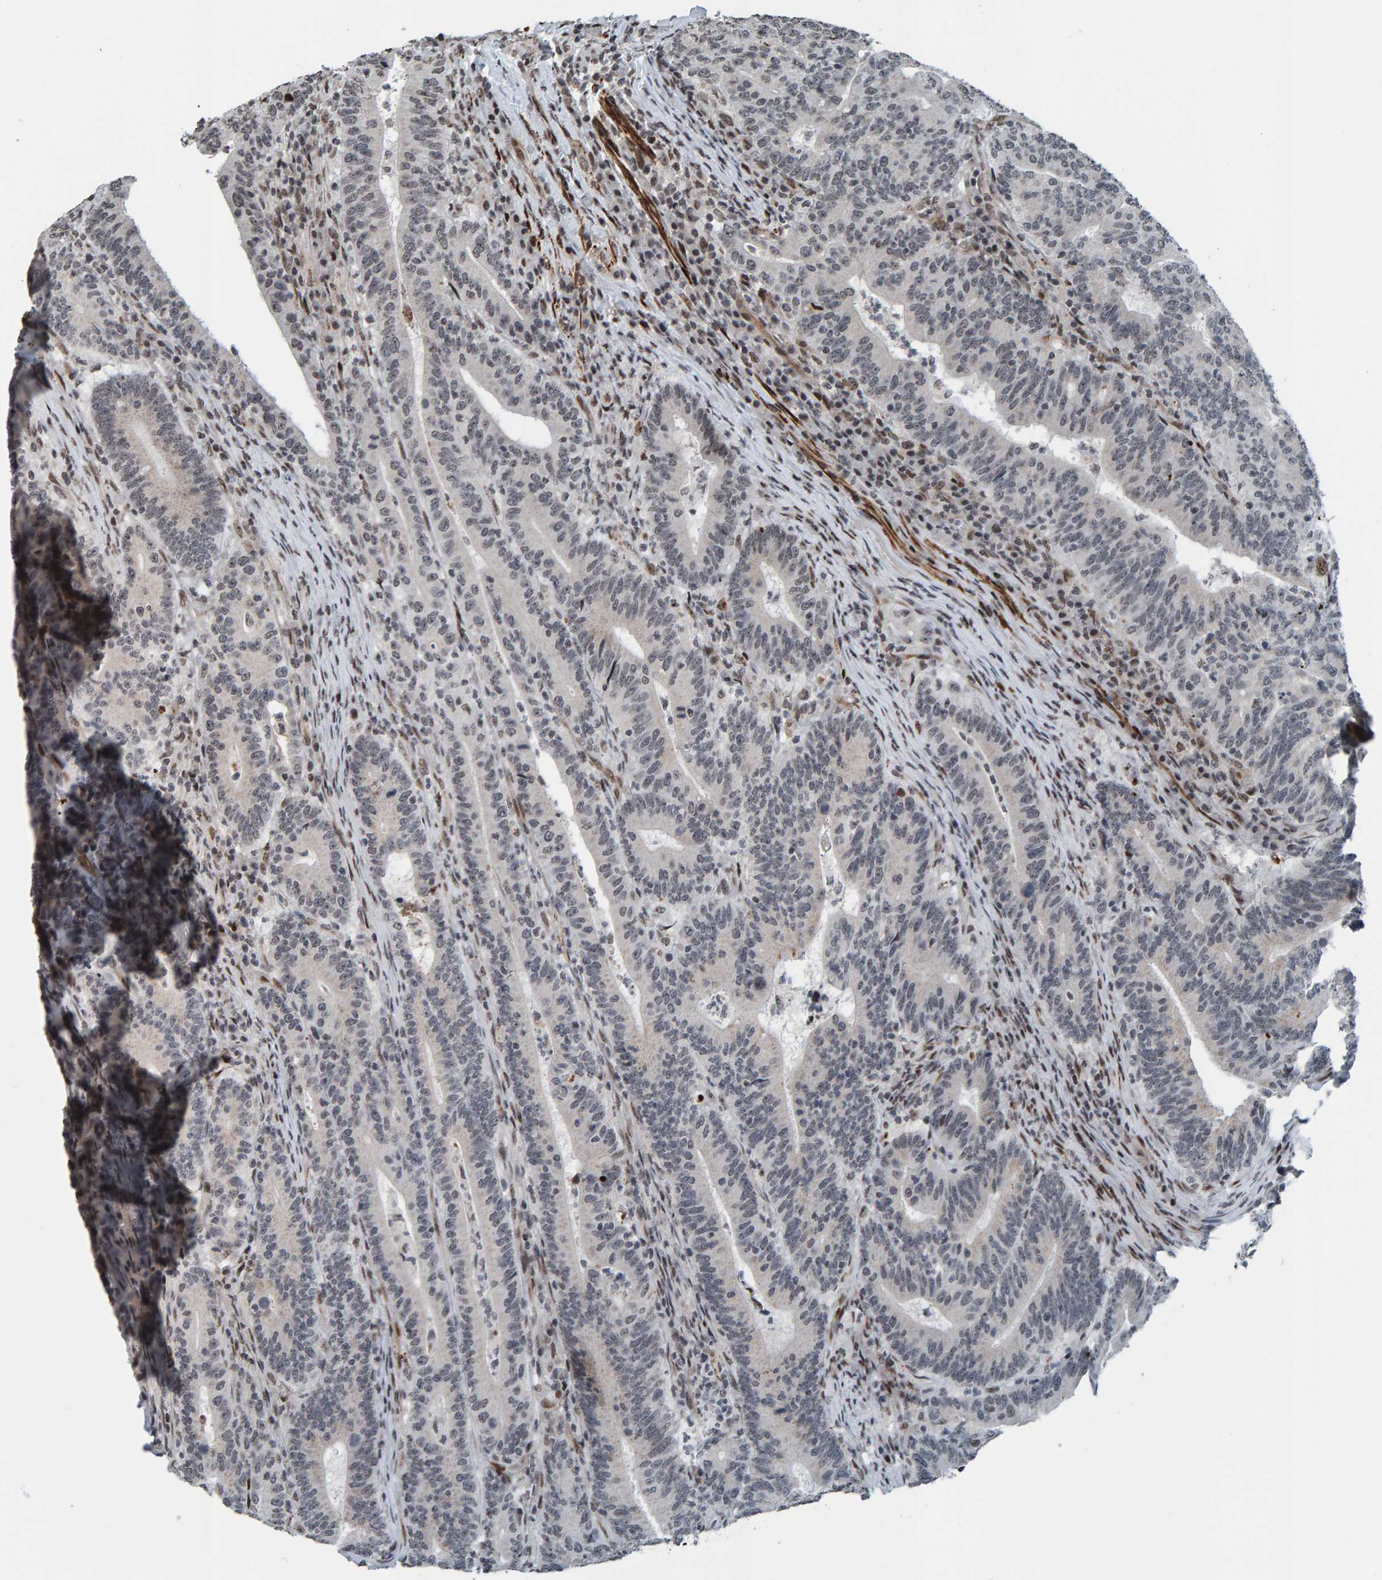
{"staining": {"intensity": "negative", "quantity": "none", "location": "none"}, "tissue": "colorectal cancer", "cell_type": "Tumor cells", "image_type": "cancer", "snomed": [{"axis": "morphology", "description": "Adenocarcinoma, NOS"}, {"axis": "topography", "description": "Colon"}], "caption": "Tumor cells are negative for brown protein staining in adenocarcinoma (colorectal).", "gene": "ZNF366", "patient": {"sex": "female", "age": 66}}